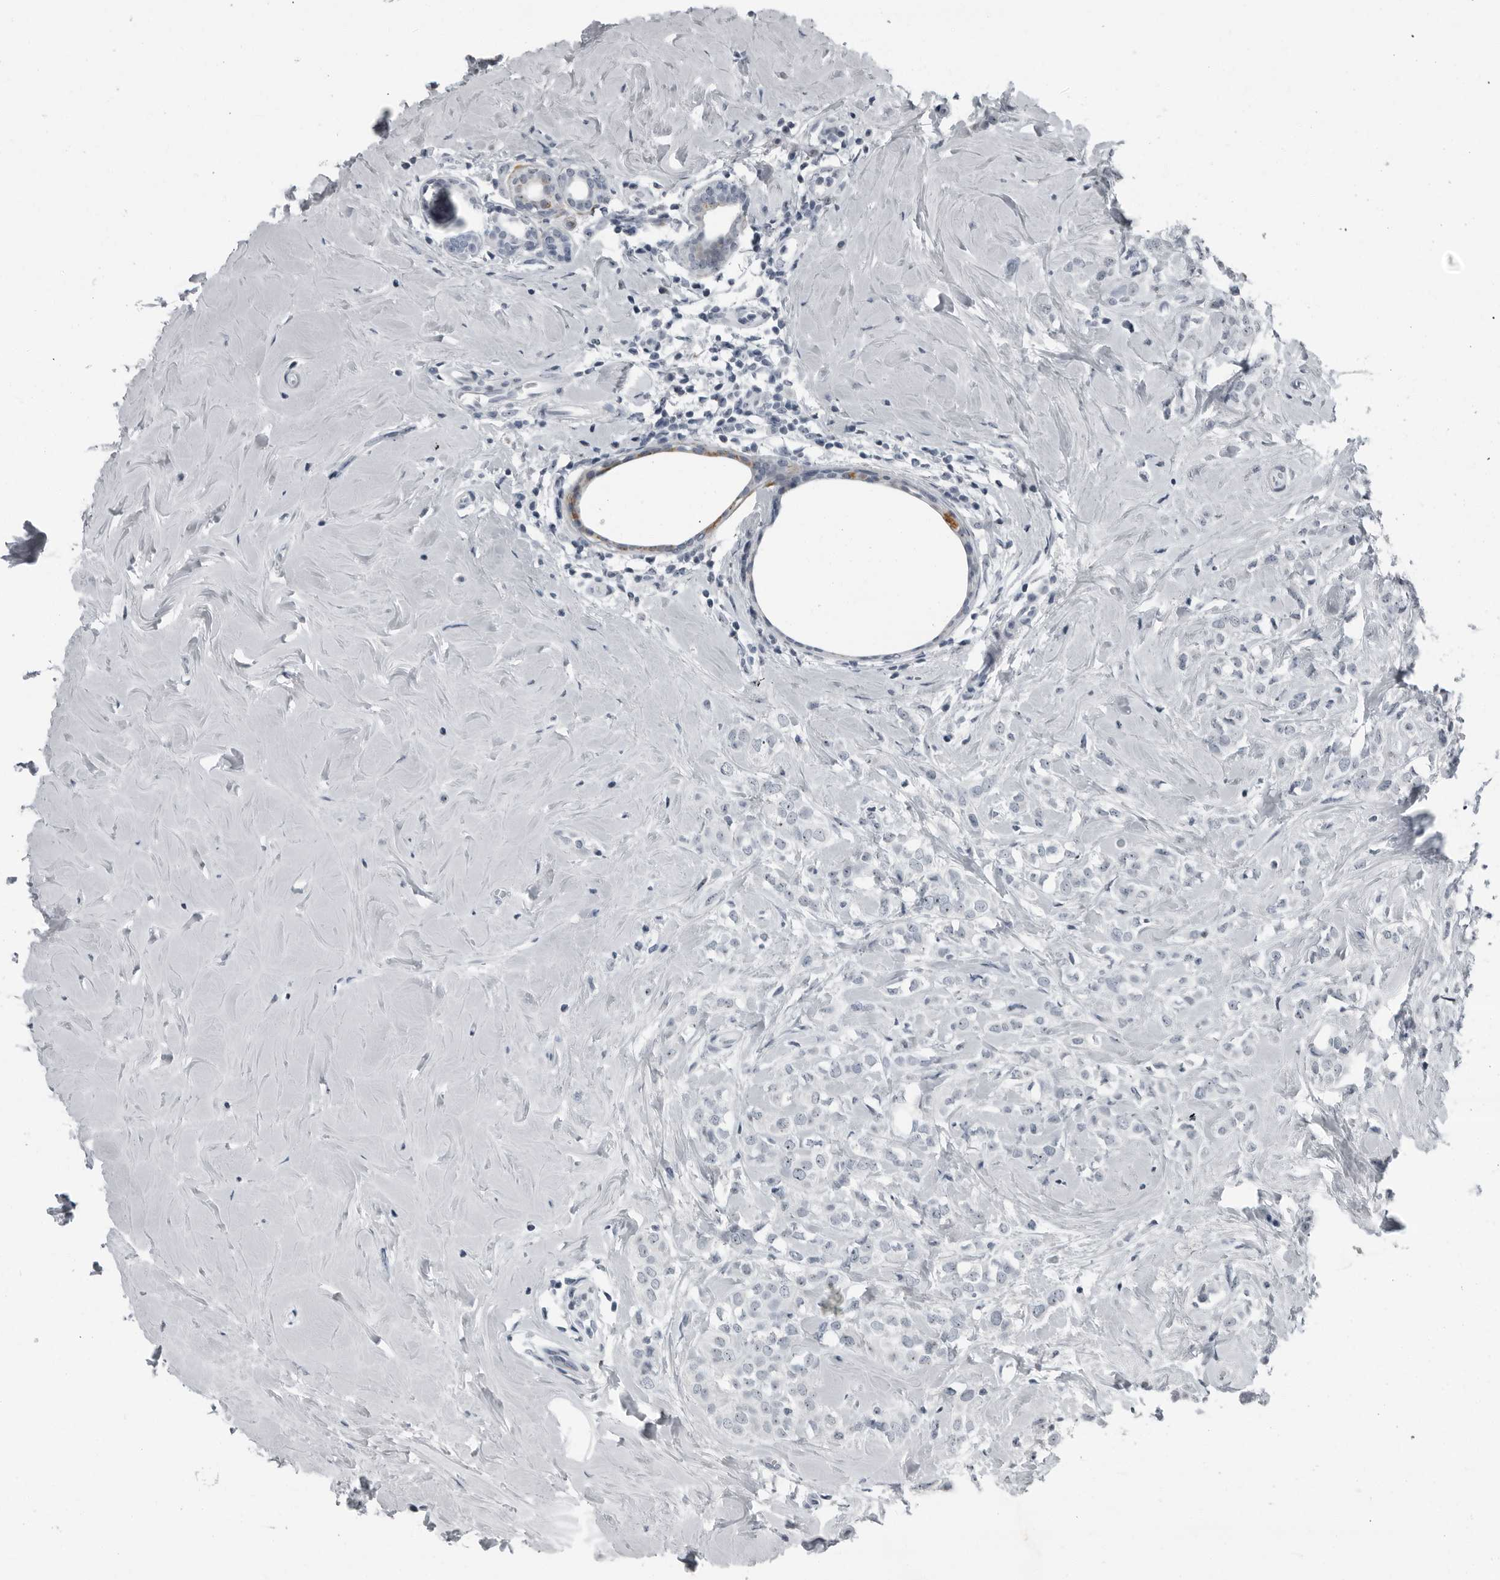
{"staining": {"intensity": "negative", "quantity": "none", "location": "none"}, "tissue": "breast cancer", "cell_type": "Tumor cells", "image_type": "cancer", "snomed": [{"axis": "morphology", "description": "Lobular carcinoma"}, {"axis": "topography", "description": "Breast"}], "caption": "Breast lobular carcinoma was stained to show a protein in brown. There is no significant positivity in tumor cells. Nuclei are stained in blue.", "gene": "PDCD11", "patient": {"sex": "female", "age": 47}}